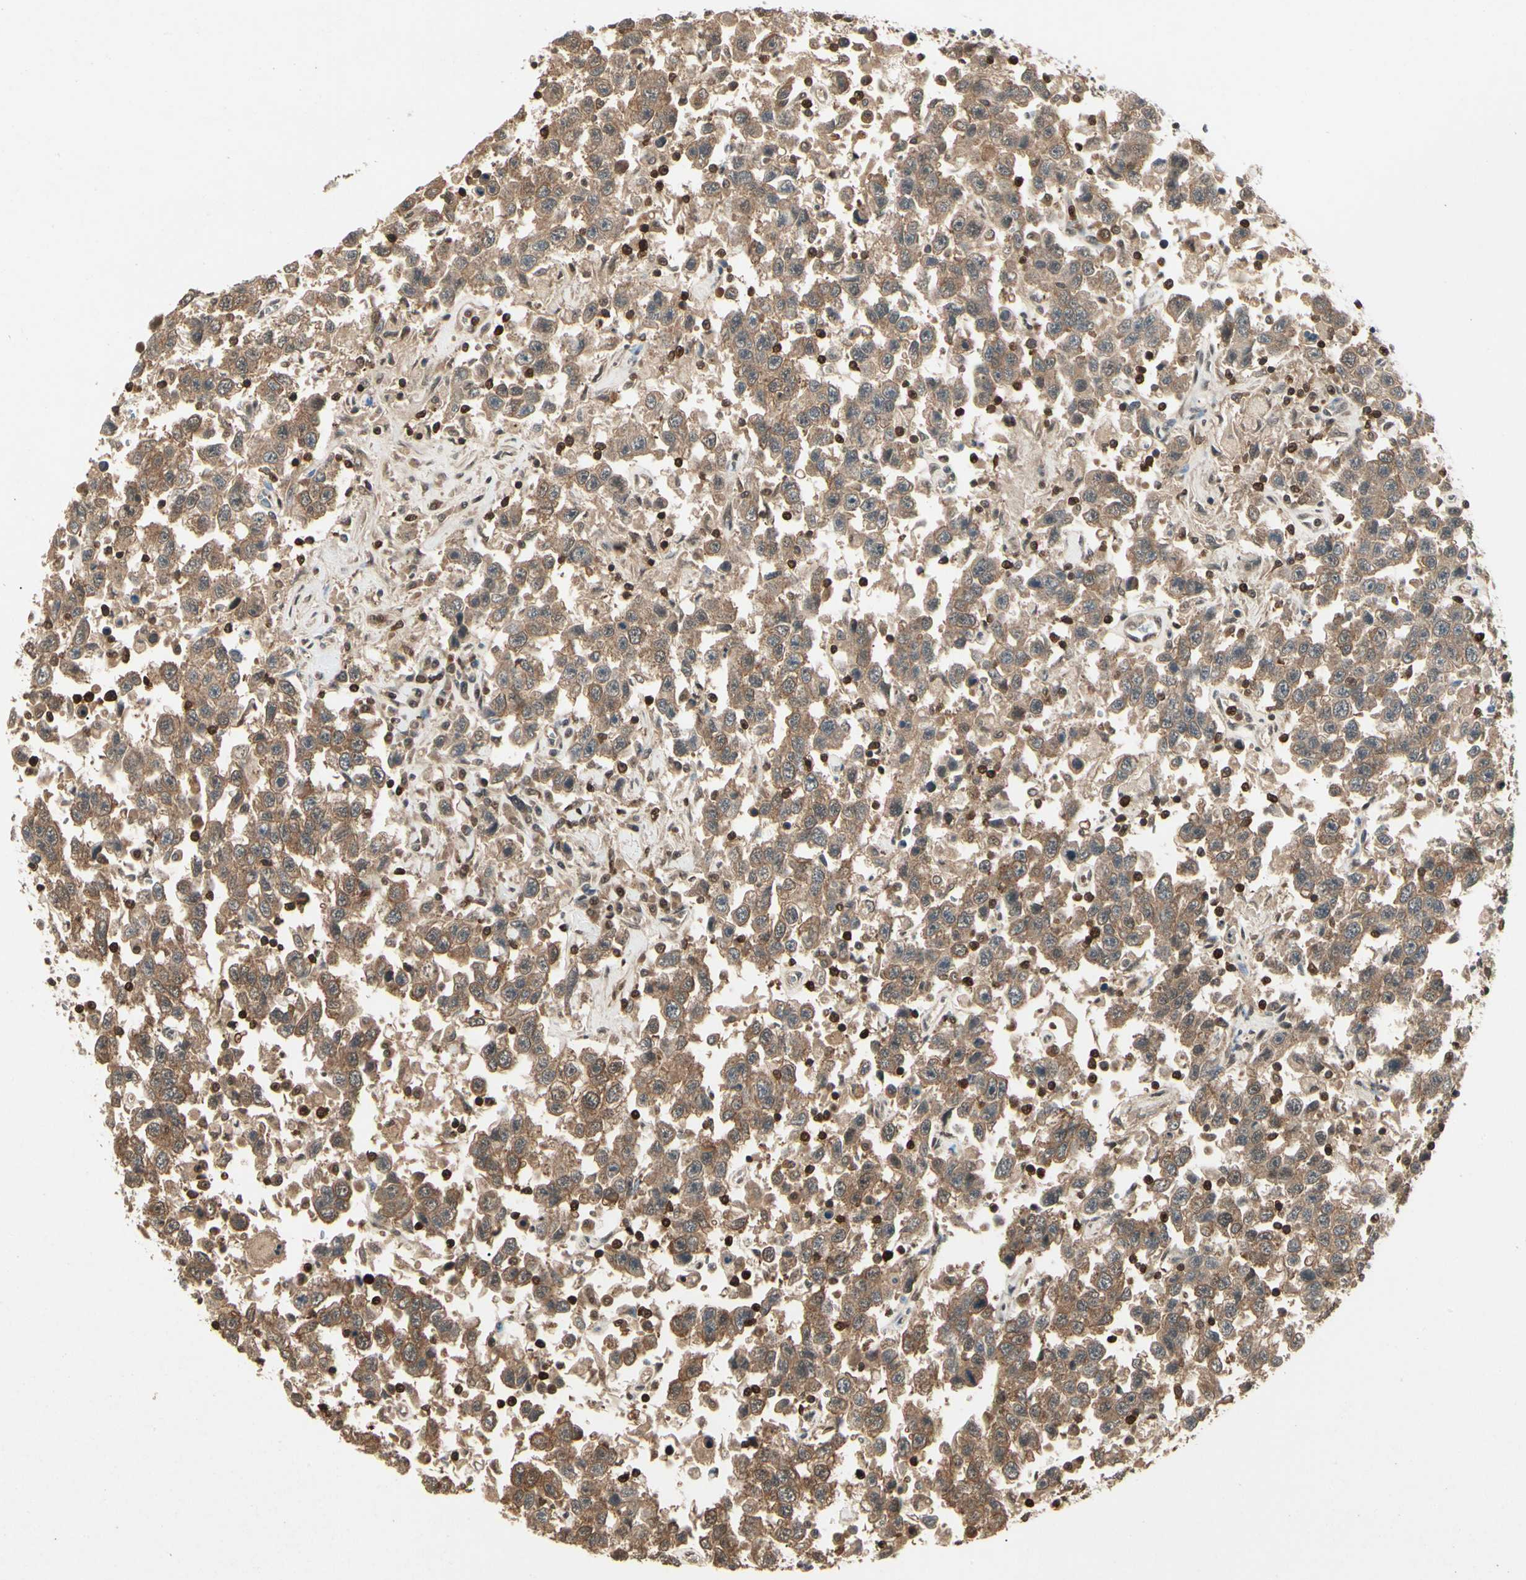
{"staining": {"intensity": "moderate", "quantity": ">75%", "location": "cytoplasmic/membranous"}, "tissue": "testis cancer", "cell_type": "Tumor cells", "image_type": "cancer", "snomed": [{"axis": "morphology", "description": "Seminoma, NOS"}, {"axis": "topography", "description": "Testis"}], "caption": "IHC (DAB (3,3'-diaminobenzidine)) staining of seminoma (testis) displays moderate cytoplasmic/membranous protein expression in about >75% of tumor cells. (IHC, brightfield microscopy, high magnification).", "gene": "YWHAQ", "patient": {"sex": "male", "age": 41}}